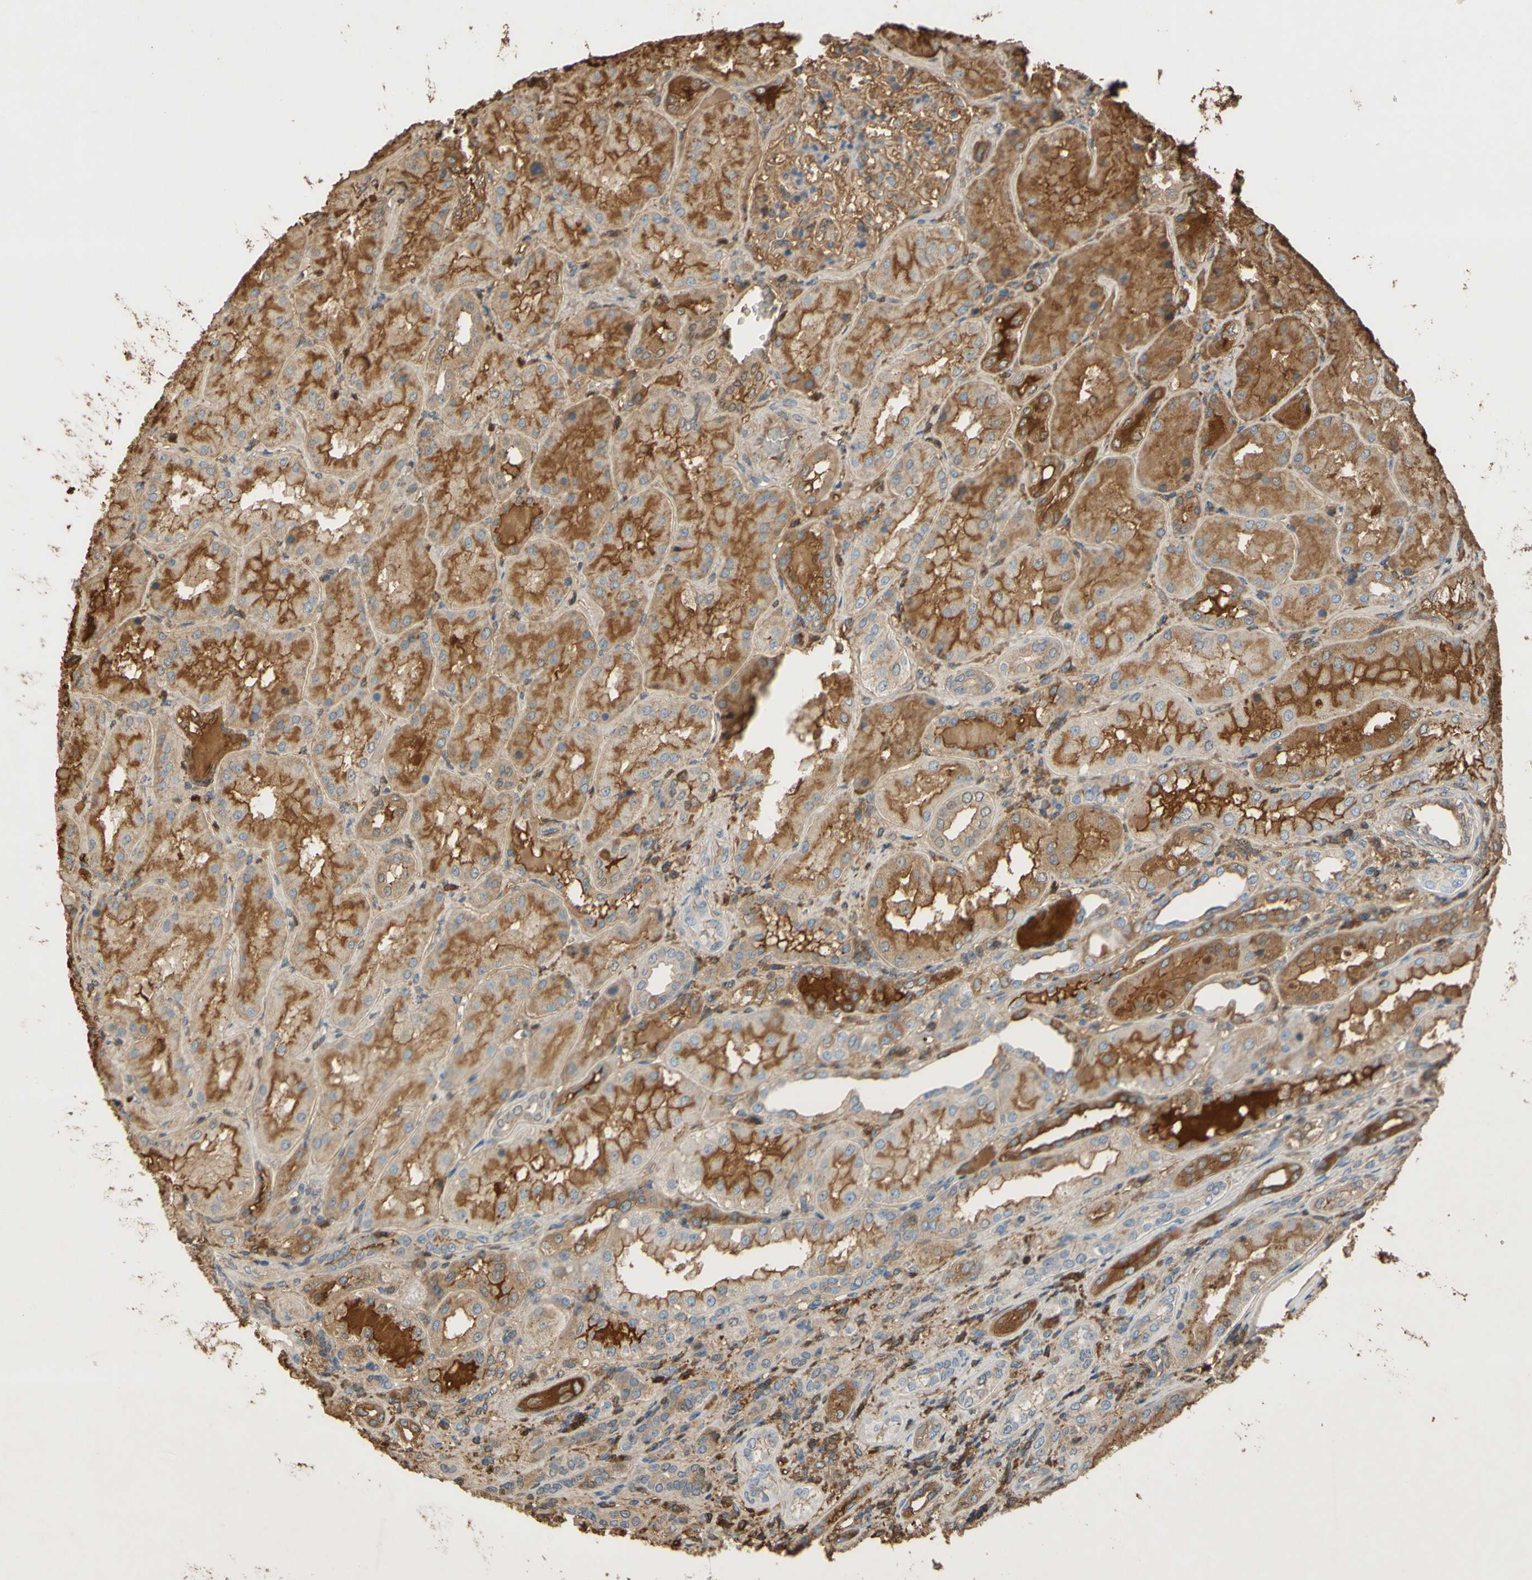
{"staining": {"intensity": "moderate", "quantity": ">75%", "location": "cytoplasmic/membranous"}, "tissue": "kidney", "cell_type": "Cells in glomeruli", "image_type": "normal", "snomed": [{"axis": "morphology", "description": "Normal tissue, NOS"}, {"axis": "topography", "description": "Kidney"}], "caption": "The photomicrograph reveals a brown stain indicating the presence of a protein in the cytoplasmic/membranous of cells in glomeruli in kidney. Nuclei are stained in blue.", "gene": "TIMP2", "patient": {"sex": "female", "age": 56}}